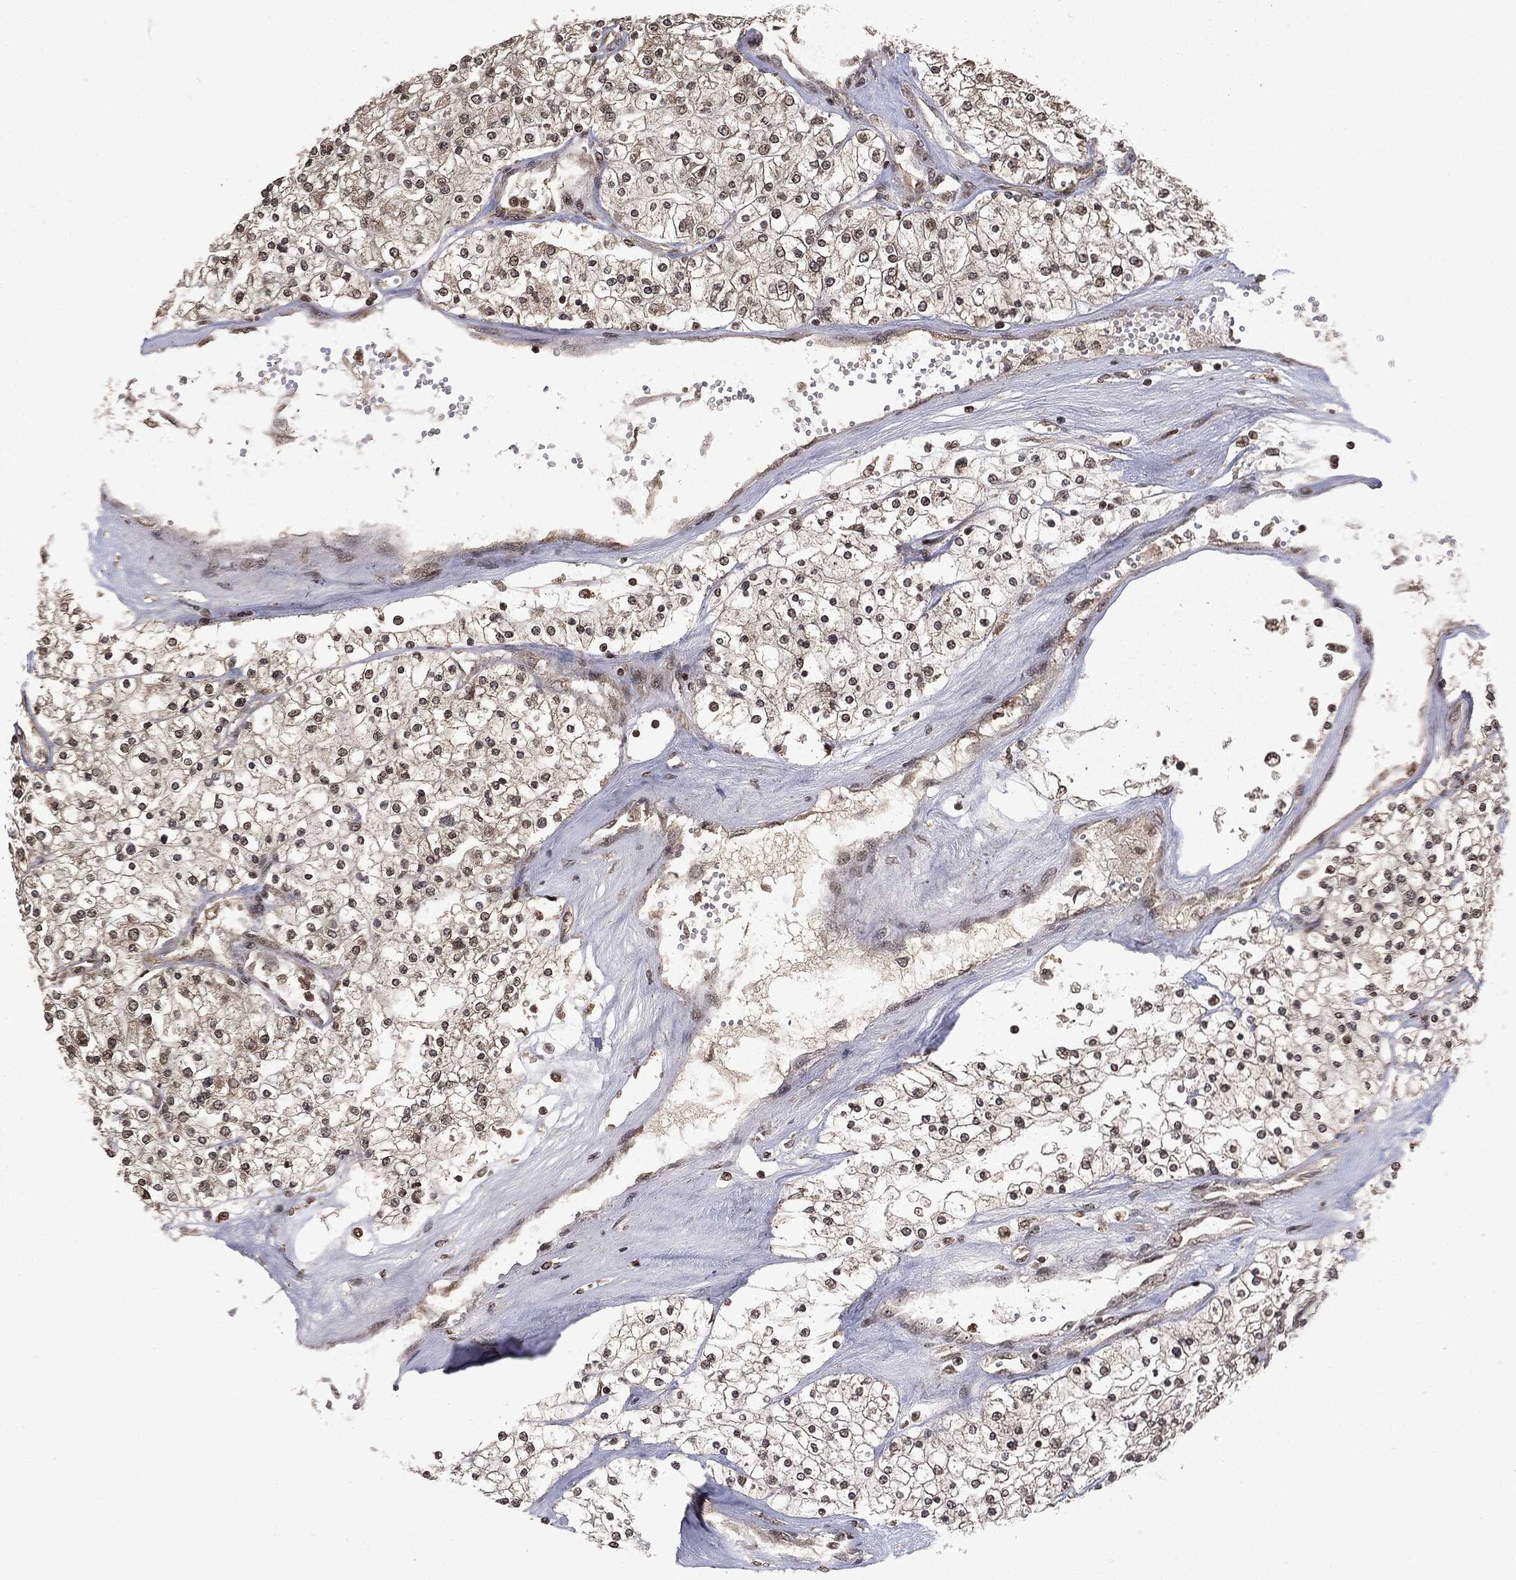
{"staining": {"intensity": "weak", "quantity": ">75%", "location": "cytoplasmic/membranous"}, "tissue": "renal cancer", "cell_type": "Tumor cells", "image_type": "cancer", "snomed": [{"axis": "morphology", "description": "Adenocarcinoma, NOS"}, {"axis": "topography", "description": "Kidney"}], "caption": "Renal adenocarcinoma was stained to show a protein in brown. There is low levels of weak cytoplasmic/membranous positivity in about >75% of tumor cells.", "gene": "CTDP1", "patient": {"sex": "male", "age": 80}}